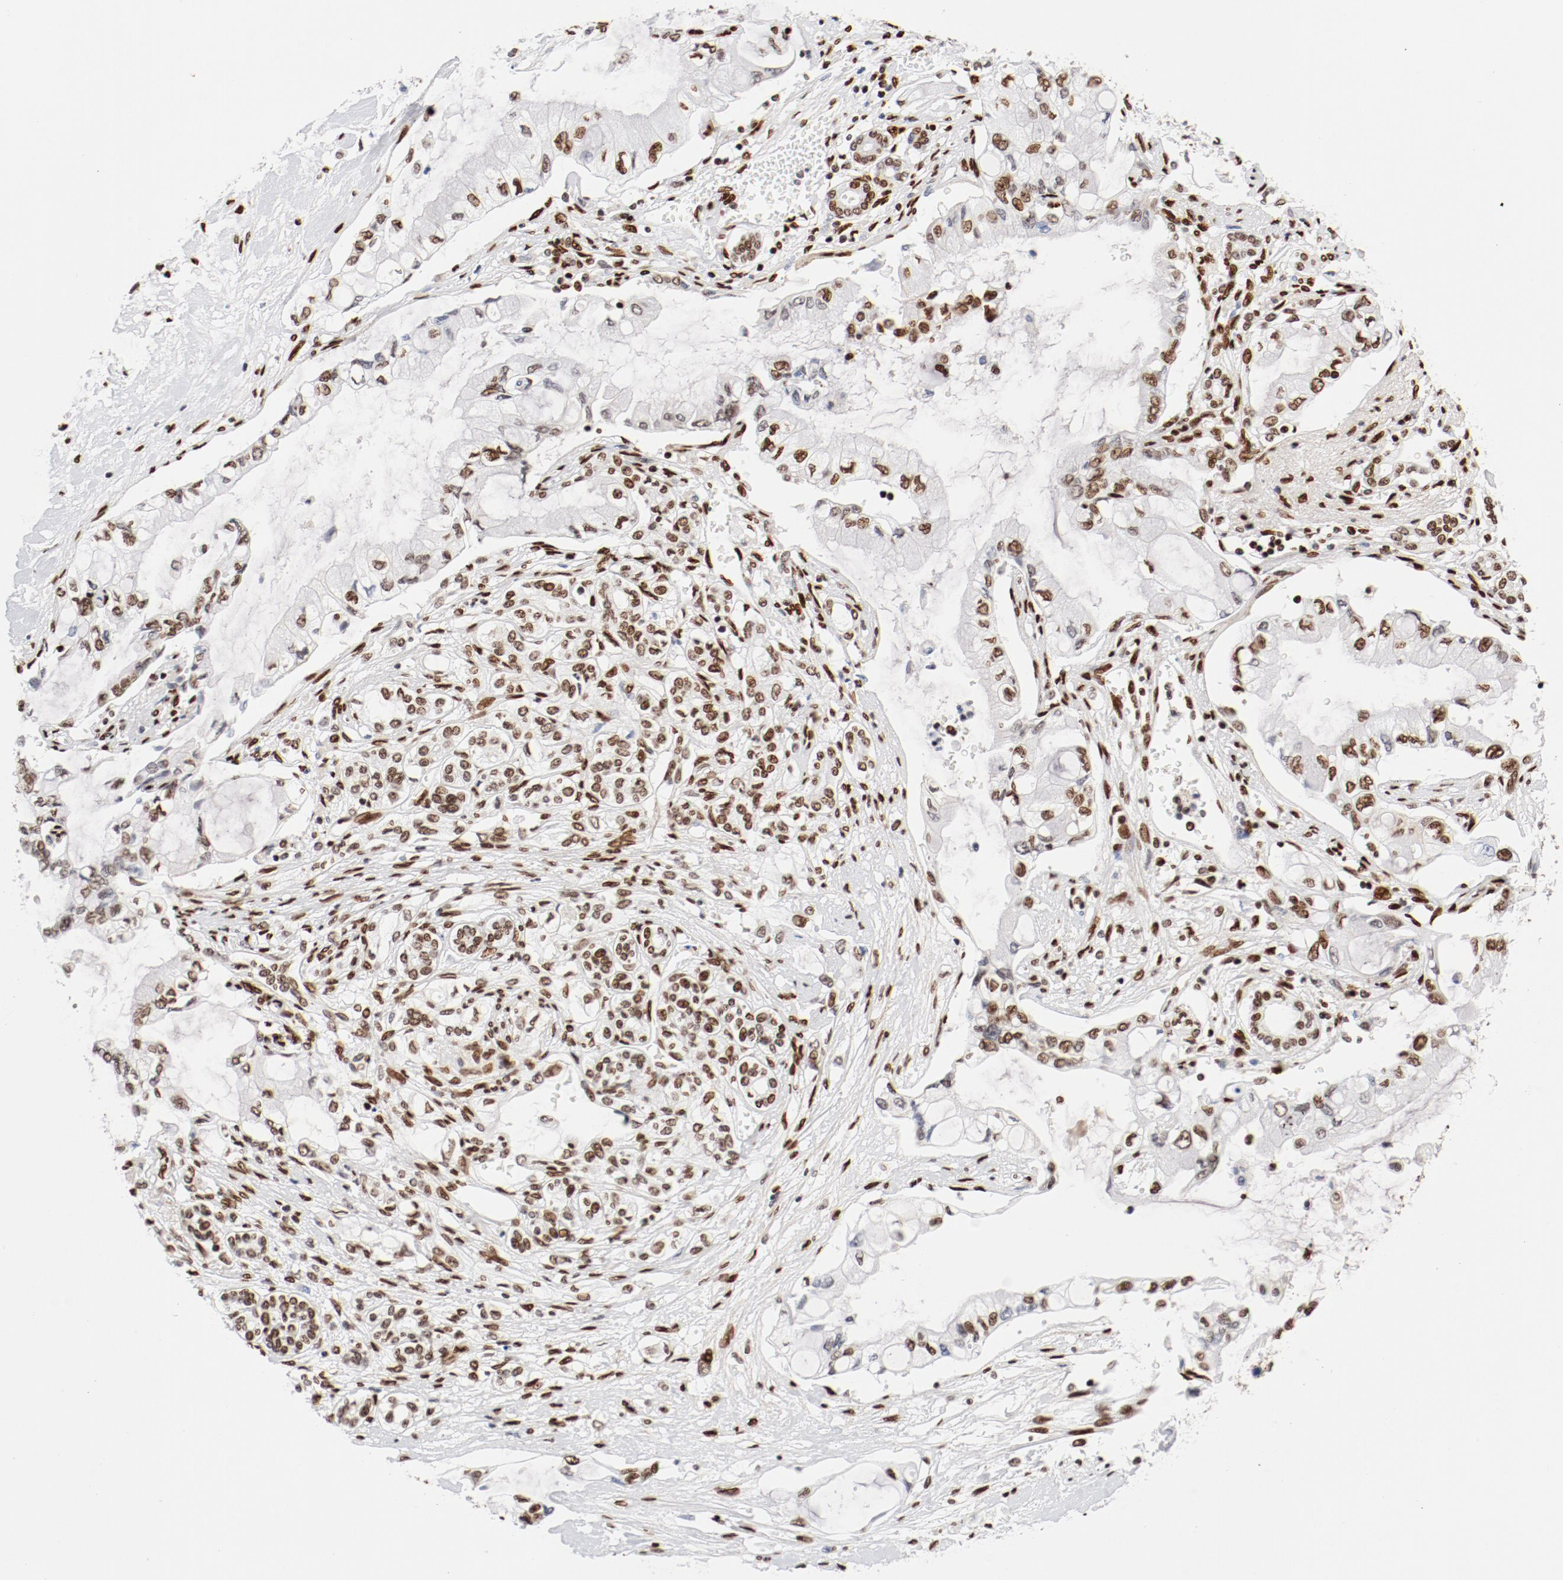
{"staining": {"intensity": "moderate", "quantity": ">75%", "location": "nuclear"}, "tissue": "pancreatic cancer", "cell_type": "Tumor cells", "image_type": "cancer", "snomed": [{"axis": "morphology", "description": "Adenocarcinoma, NOS"}, {"axis": "topography", "description": "Pancreas"}], "caption": "Immunohistochemistry (IHC) photomicrograph of neoplastic tissue: human pancreatic adenocarcinoma stained using IHC shows medium levels of moderate protein expression localized specifically in the nuclear of tumor cells, appearing as a nuclear brown color.", "gene": "CTBP1", "patient": {"sex": "female", "age": 70}}